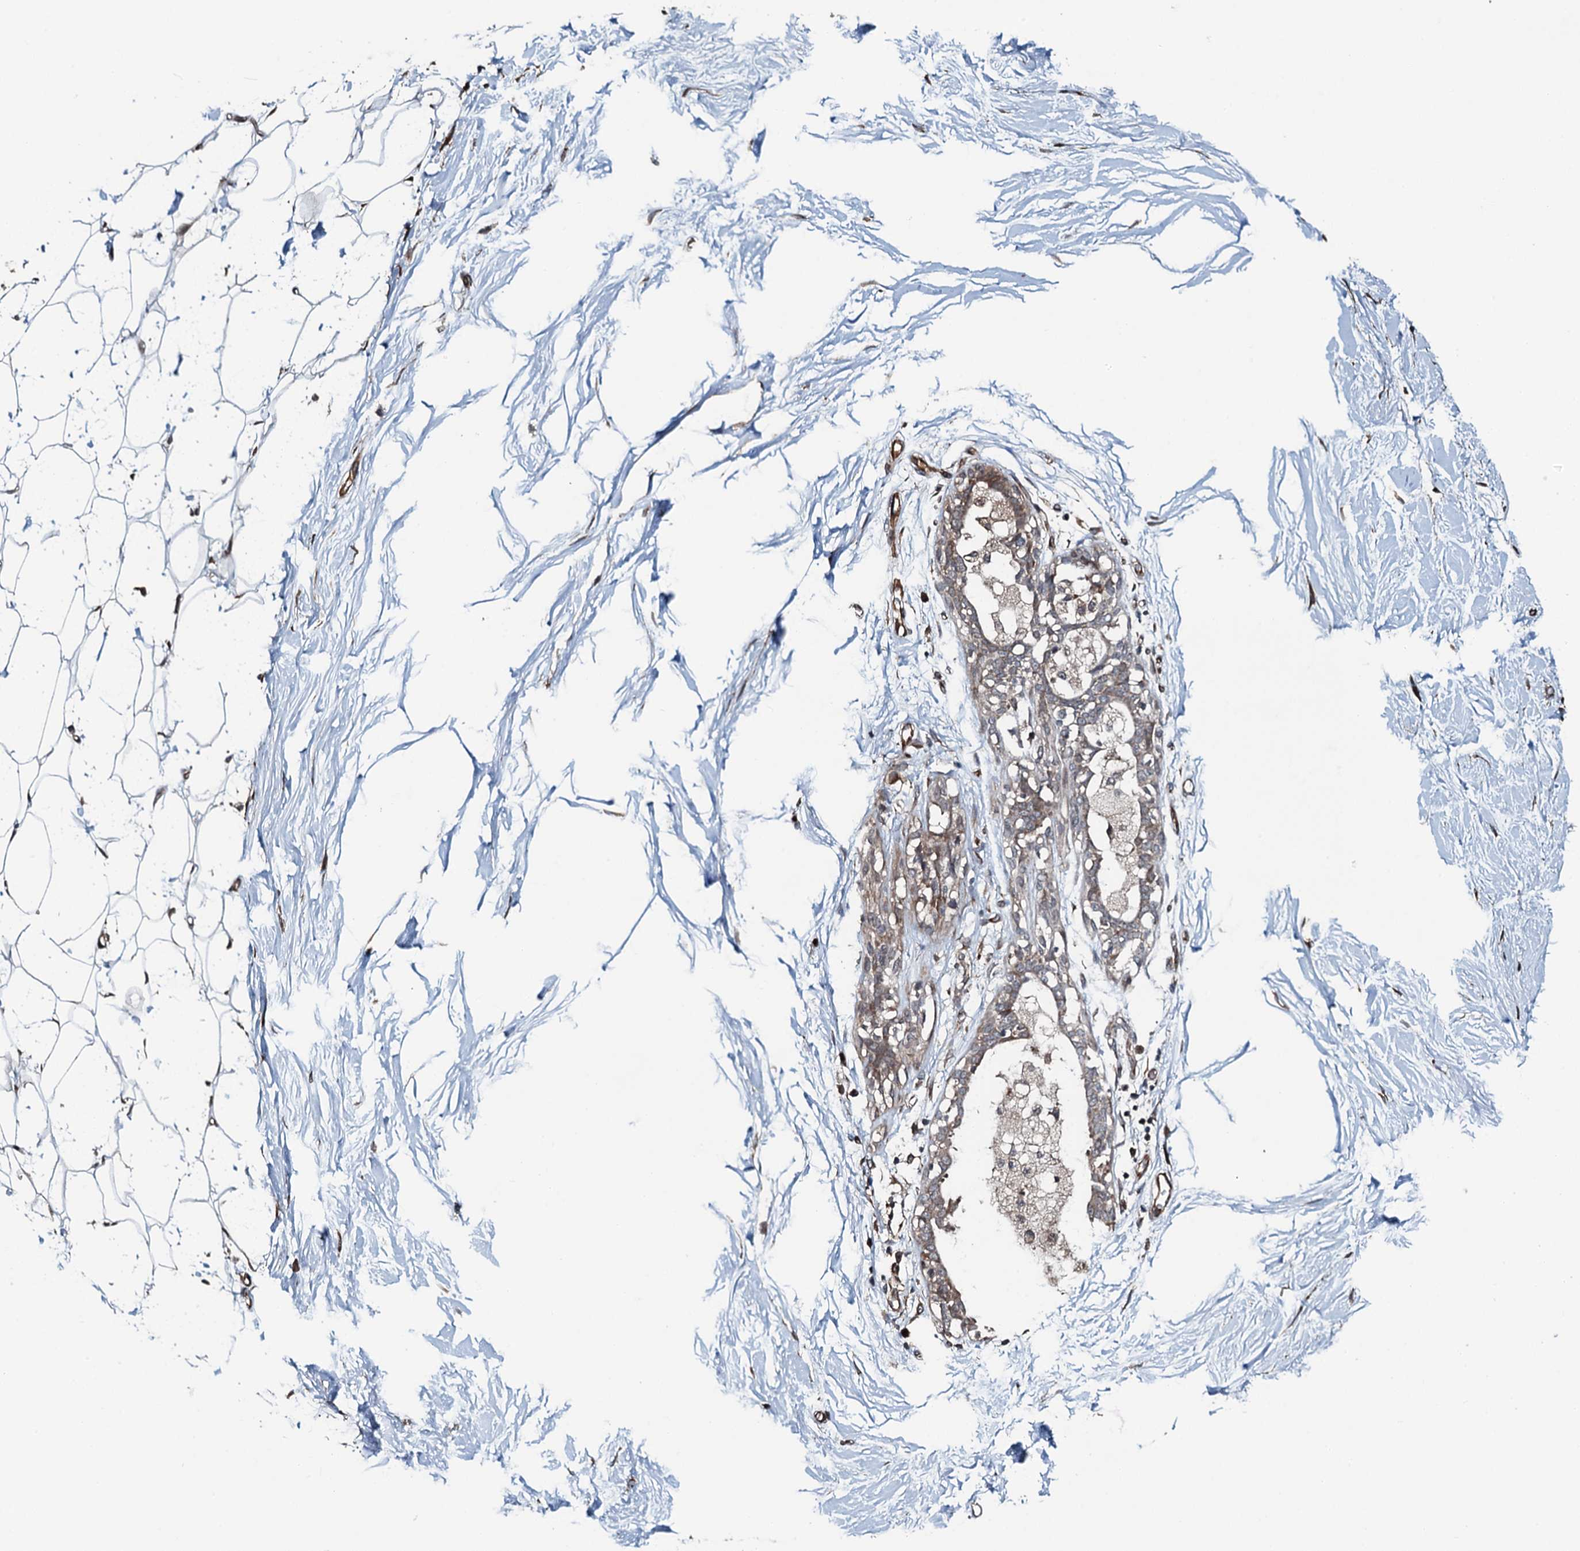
{"staining": {"intensity": "negative", "quantity": "none", "location": "none"}, "tissue": "adipose tissue", "cell_type": "Adipocytes", "image_type": "normal", "snomed": [{"axis": "morphology", "description": "Normal tissue, NOS"}, {"axis": "topography", "description": "Breast"}], "caption": "Photomicrograph shows no protein positivity in adipocytes of benign adipose tissue. Nuclei are stained in blue.", "gene": "WHAMM", "patient": {"sex": "female", "age": 26}}